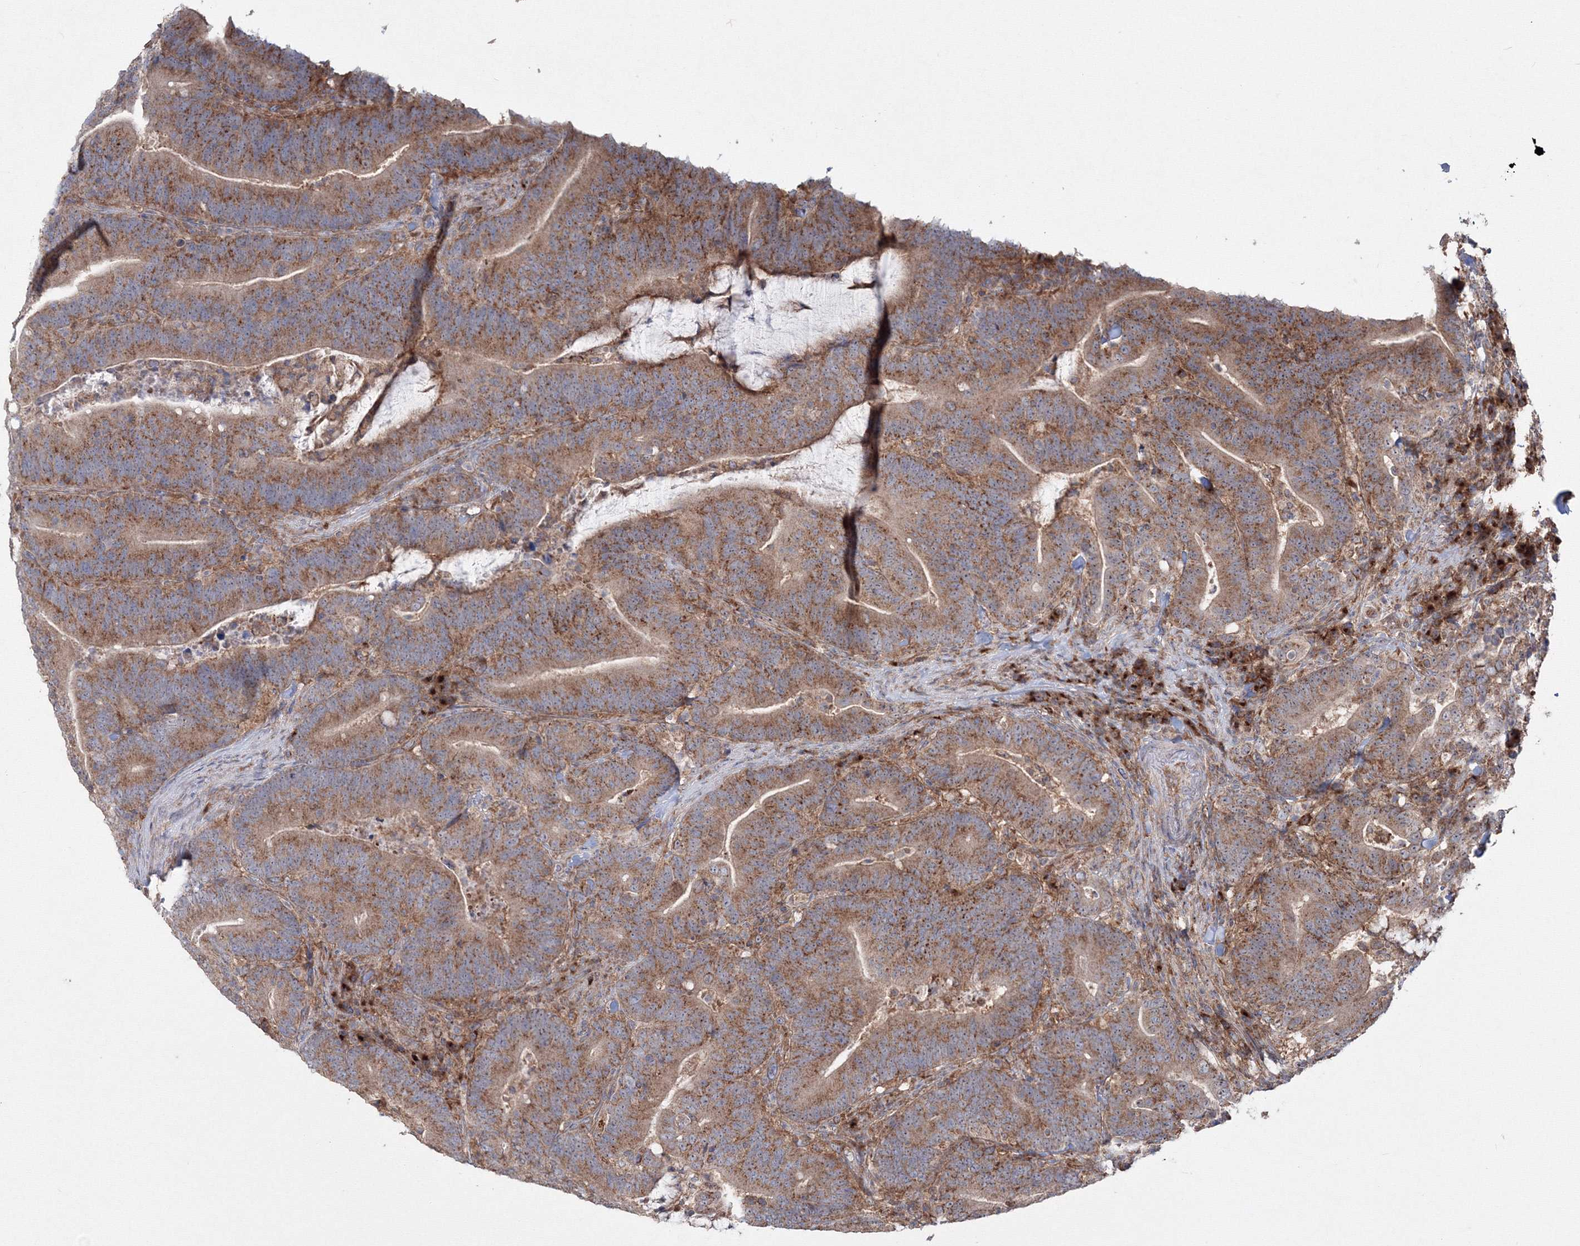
{"staining": {"intensity": "moderate", "quantity": ">75%", "location": "cytoplasmic/membranous"}, "tissue": "colorectal cancer", "cell_type": "Tumor cells", "image_type": "cancer", "snomed": [{"axis": "morphology", "description": "Adenocarcinoma, NOS"}, {"axis": "topography", "description": "Colon"}], "caption": "Protein expression analysis of human colorectal cancer reveals moderate cytoplasmic/membranous positivity in about >75% of tumor cells.", "gene": "PEX13", "patient": {"sex": "female", "age": 66}}